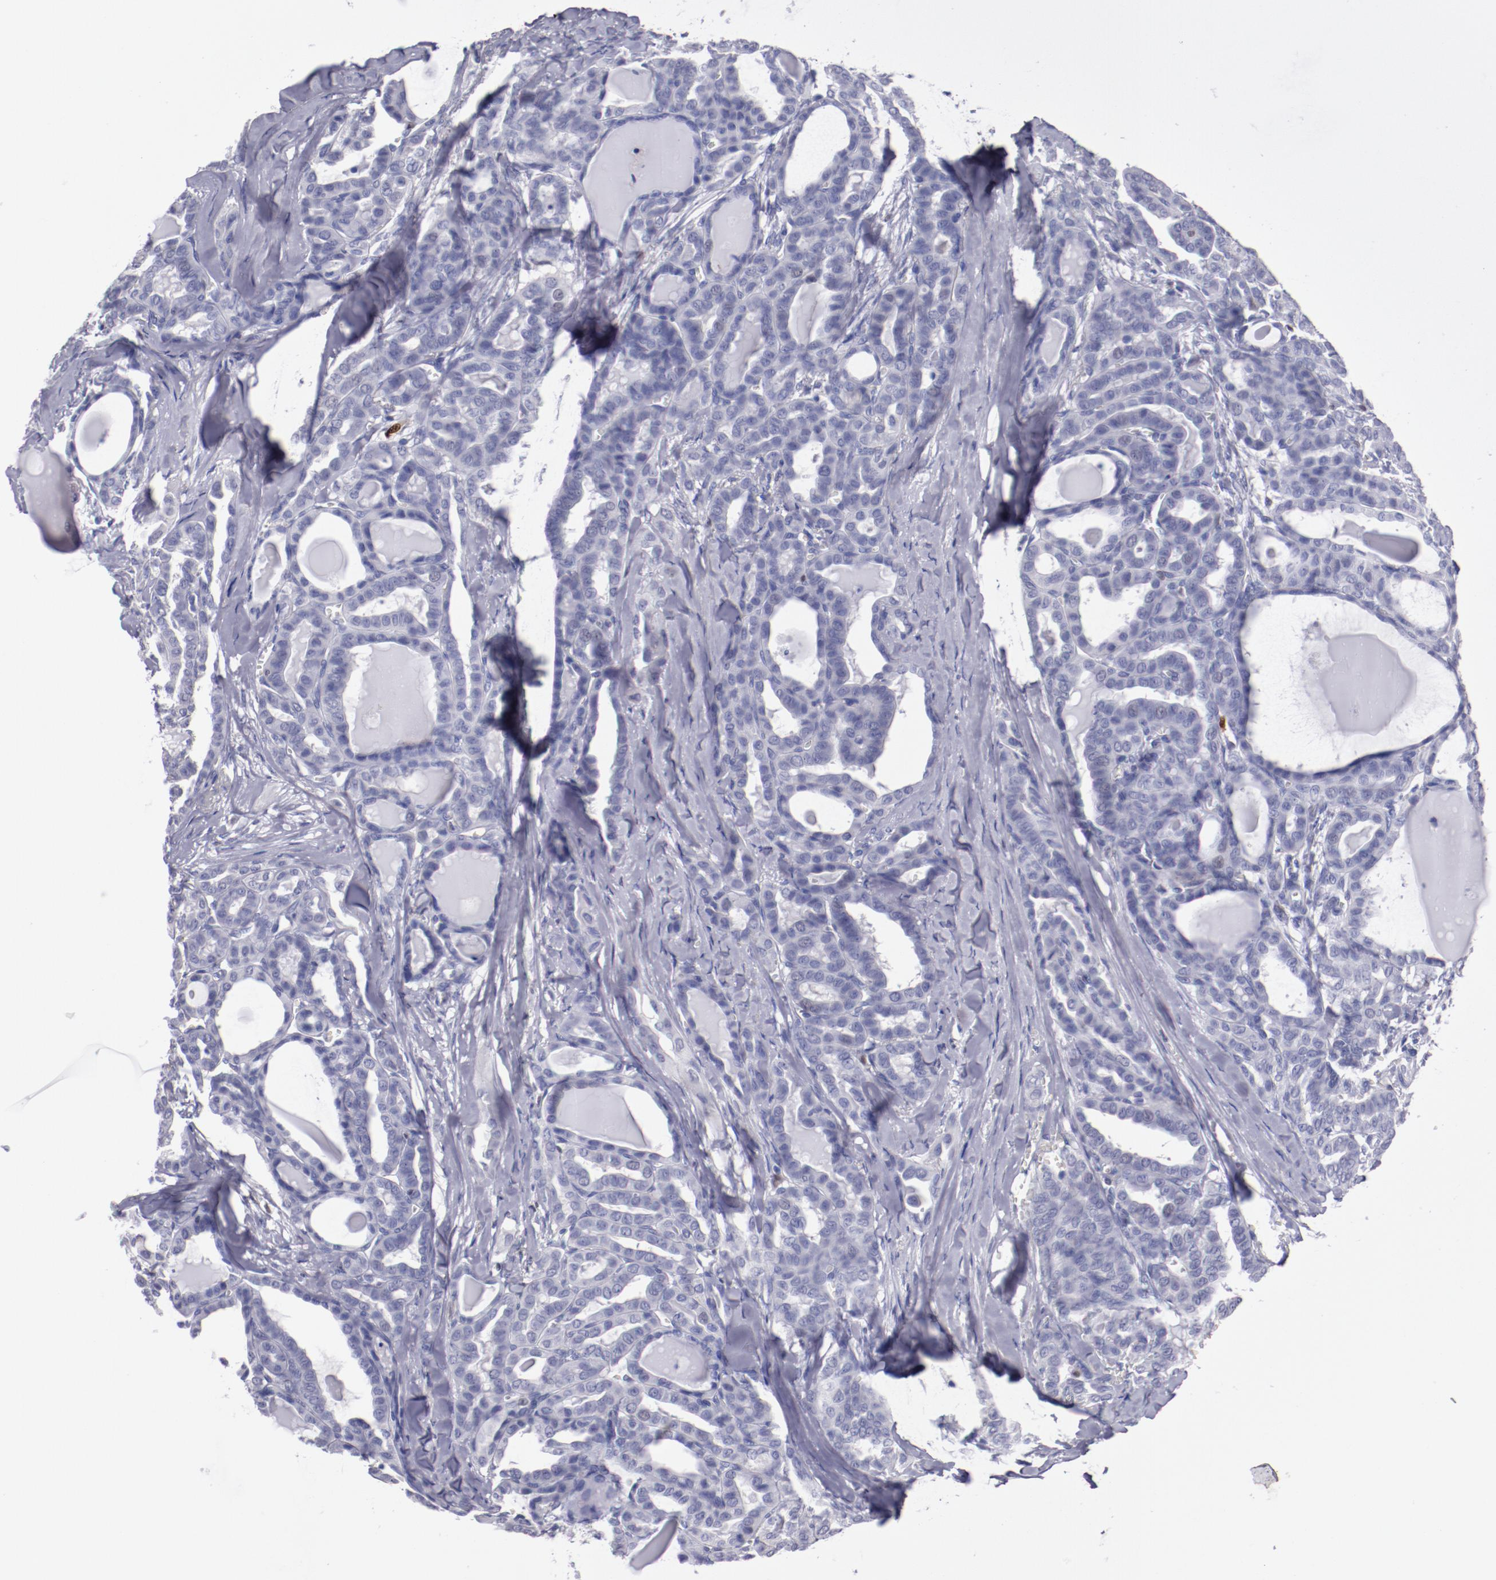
{"staining": {"intensity": "negative", "quantity": "none", "location": "none"}, "tissue": "thyroid cancer", "cell_type": "Tumor cells", "image_type": "cancer", "snomed": [{"axis": "morphology", "description": "Carcinoma, NOS"}, {"axis": "topography", "description": "Thyroid gland"}], "caption": "Histopathology image shows no protein staining in tumor cells of carcinoma (thyroid) tissue.", "gene": "IRF8", "patient": {"sex": "female", "age": 91}}